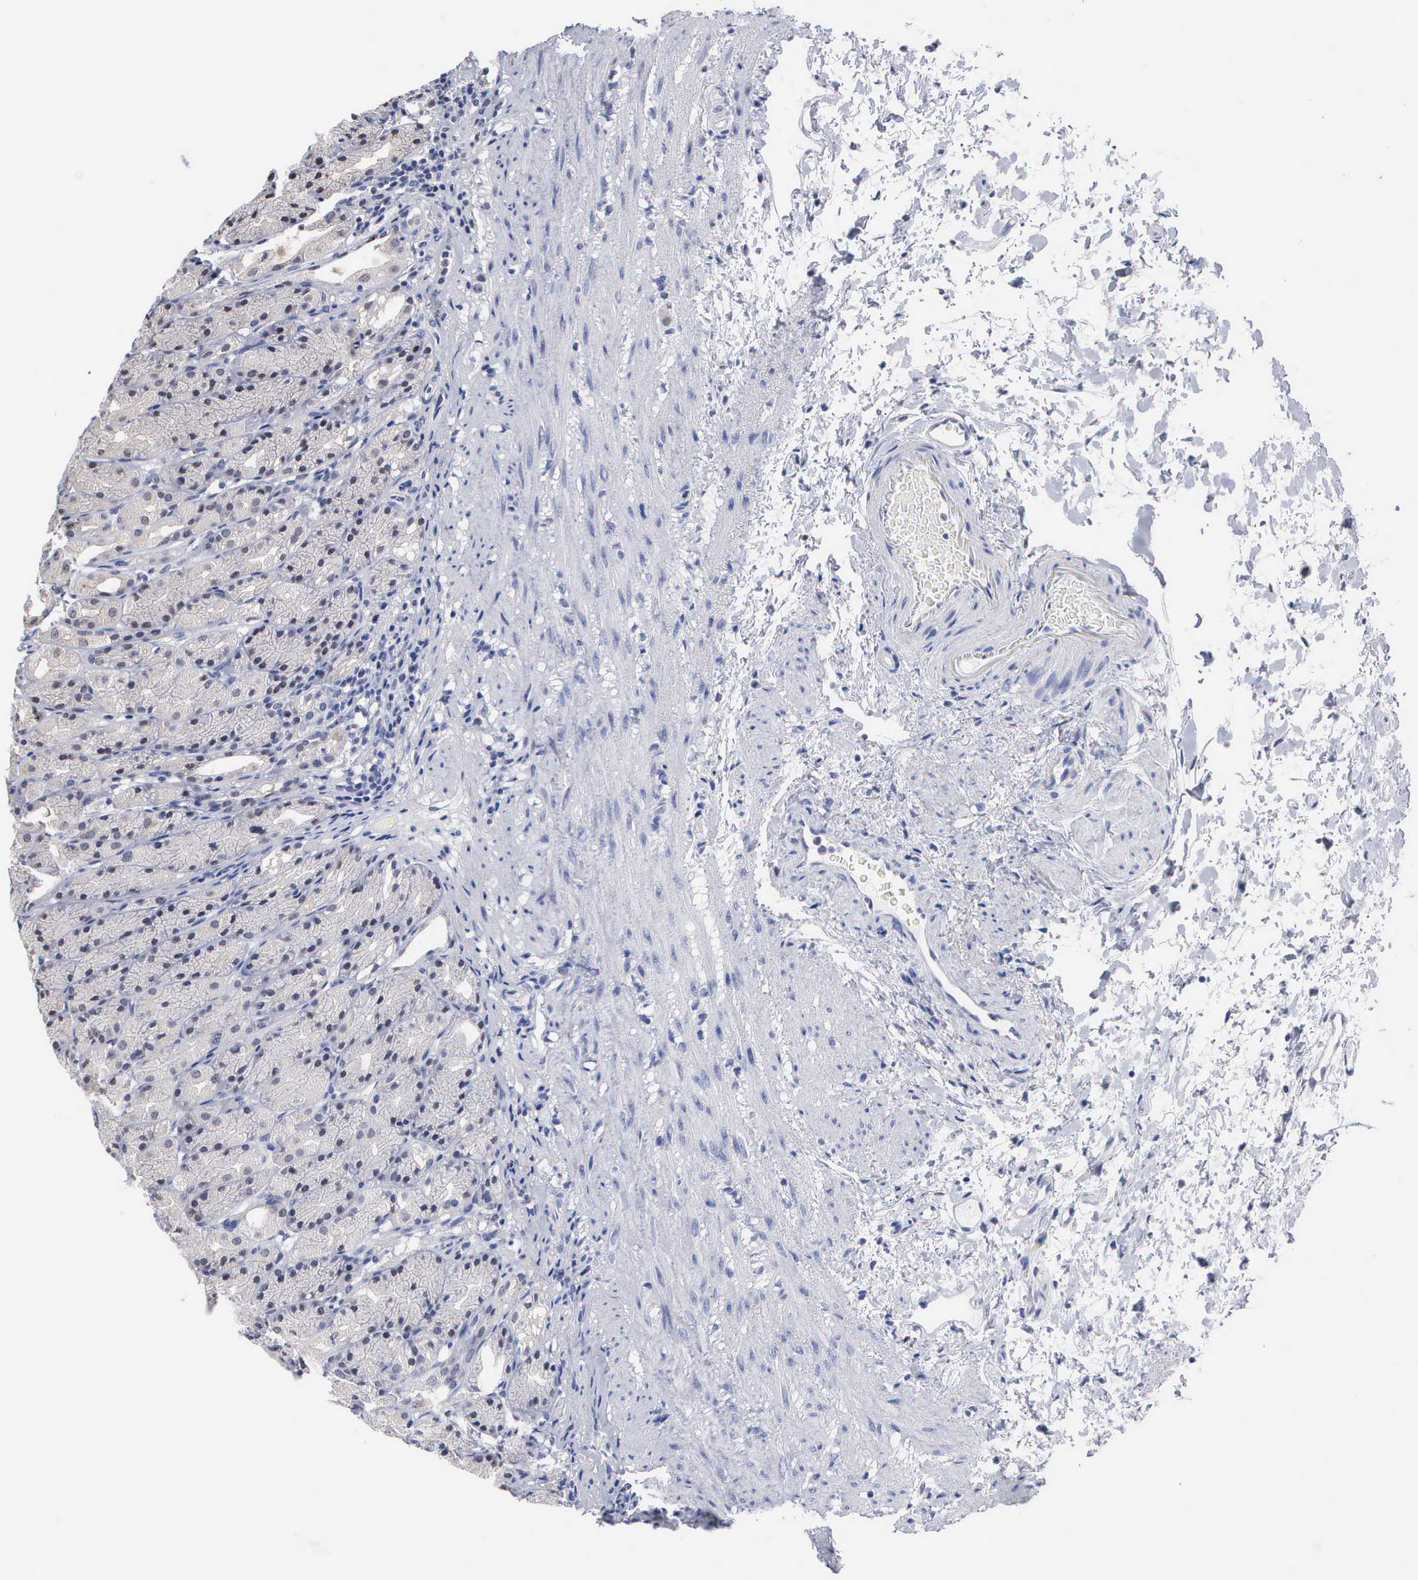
{"staining": {"intensity": "weak", "quantity": "<25%", "location": "nuclear"}, "tissue": "stomach", "cell_type": "Glandular cells", "image_type": "normal", "snomed": [{"axis": "morphology", "description": "Normal tissue, NOS"}, {"axis": "topography", "description": "Stomach, upper"}], "caption": "This histopathology image is of normal stomach stained with immunohistochemistry to label a protein in brown with the nuclei are counter-stained blue. There is no expression in glandular cells.", "gene": "KDM6A", "patient": {"sex": "female", "age": 75}}